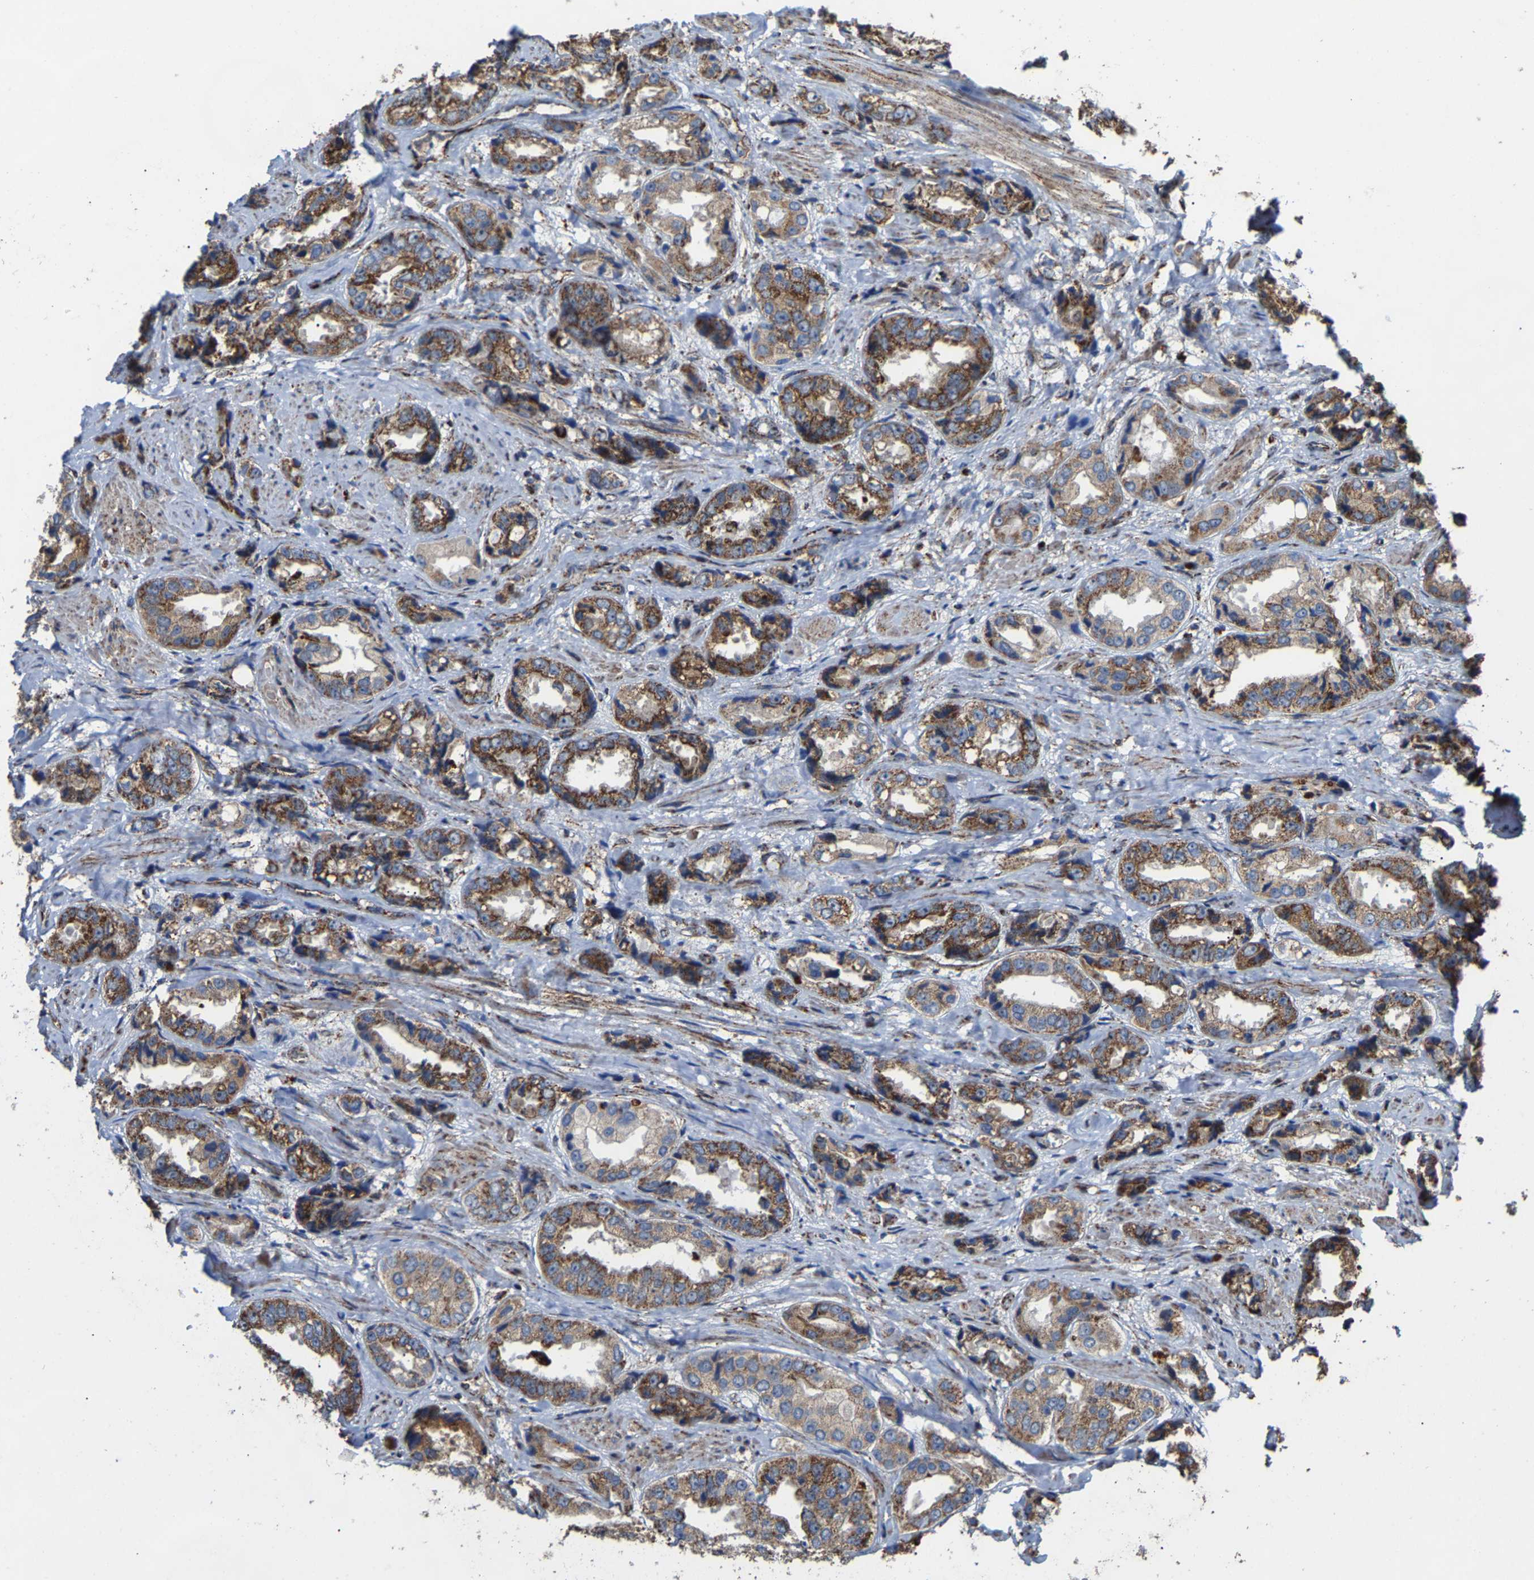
{"staining": {"intensity": "strong", "quantity": ">75%", "location": "cytoplasmic/membranous"}, "tissue": "prostate cancer", "cell_type": "Tumor cells", "image_type": "cancer", "snomed": [{"axis": "morphology", "description": "Adenocarcinoma, High grade"}, {"axis": "topography", "description": "Prostate"}], "caption": "This image displays prostate adenocarcinoma (high-grade) stained with immunohistochemistry (IHC) to label a protein in brown. The cytoplasmic/membranous of tumor cells show strong positivity for the protein. Nuclei are counter-stained blue.", "gene": "NDUFV3", "patient": {"sex": "male", "age": 61}}